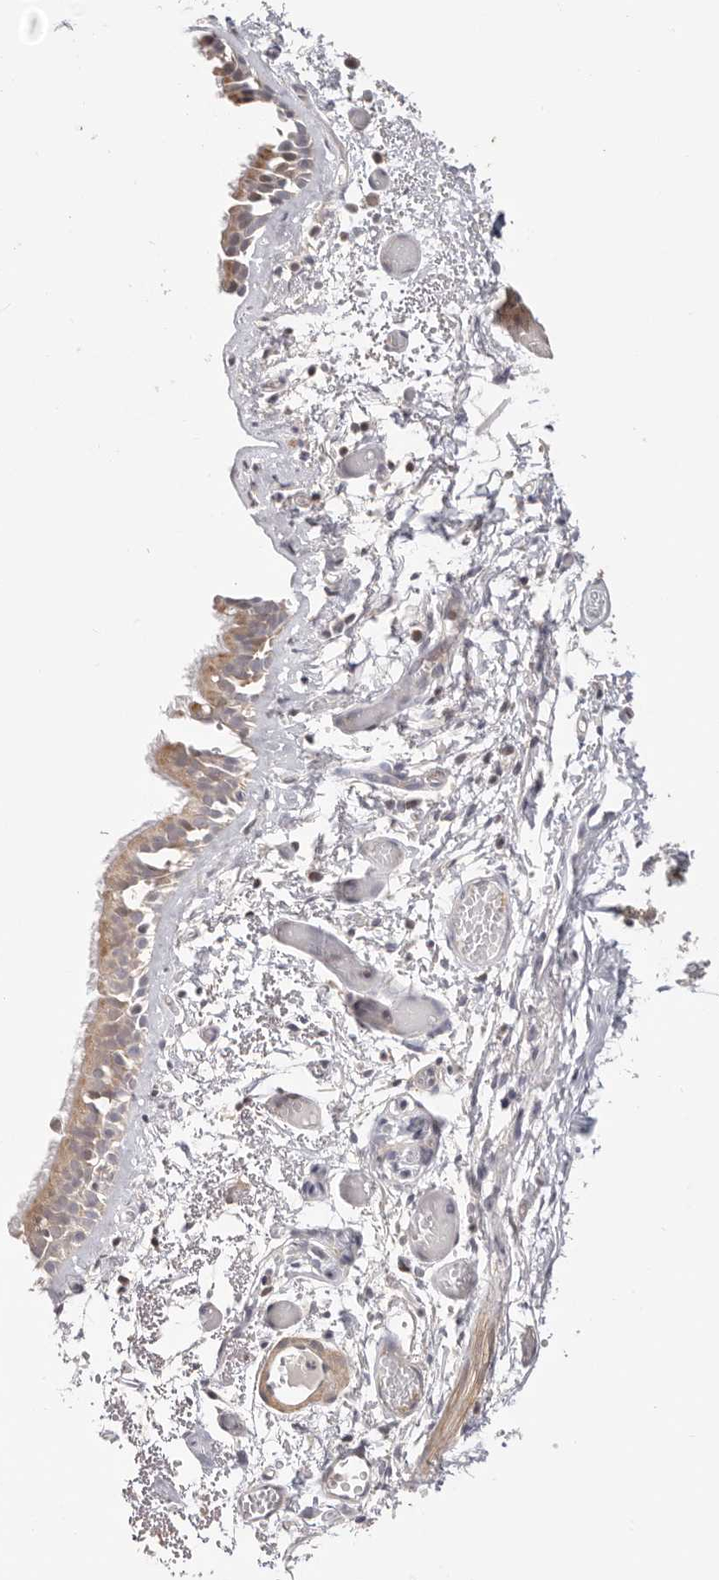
{"staining": {"intensity": "weak", "quantity": ">75%", "location": "cytoplasmic/membranous"}, "tissue": "bronchus", "cell_type": "Respiratory epithelial cells", "image_type": "normal", "snomed": [{"axis": "morphology", "description": "Normal tissue, NOS"}, {"axis": "topography", "description": "Bronchus"}, {"axis": "topography", "description": "Lung"}], "caption": "Protein expression analysis of unremarkable human bronchus reveals weak cytoplasmic/membranous positivity in about >75% of respiratory epithelial cells.", "gene": "KCMF1", "patient": {"sex": "male", "age": 56}}